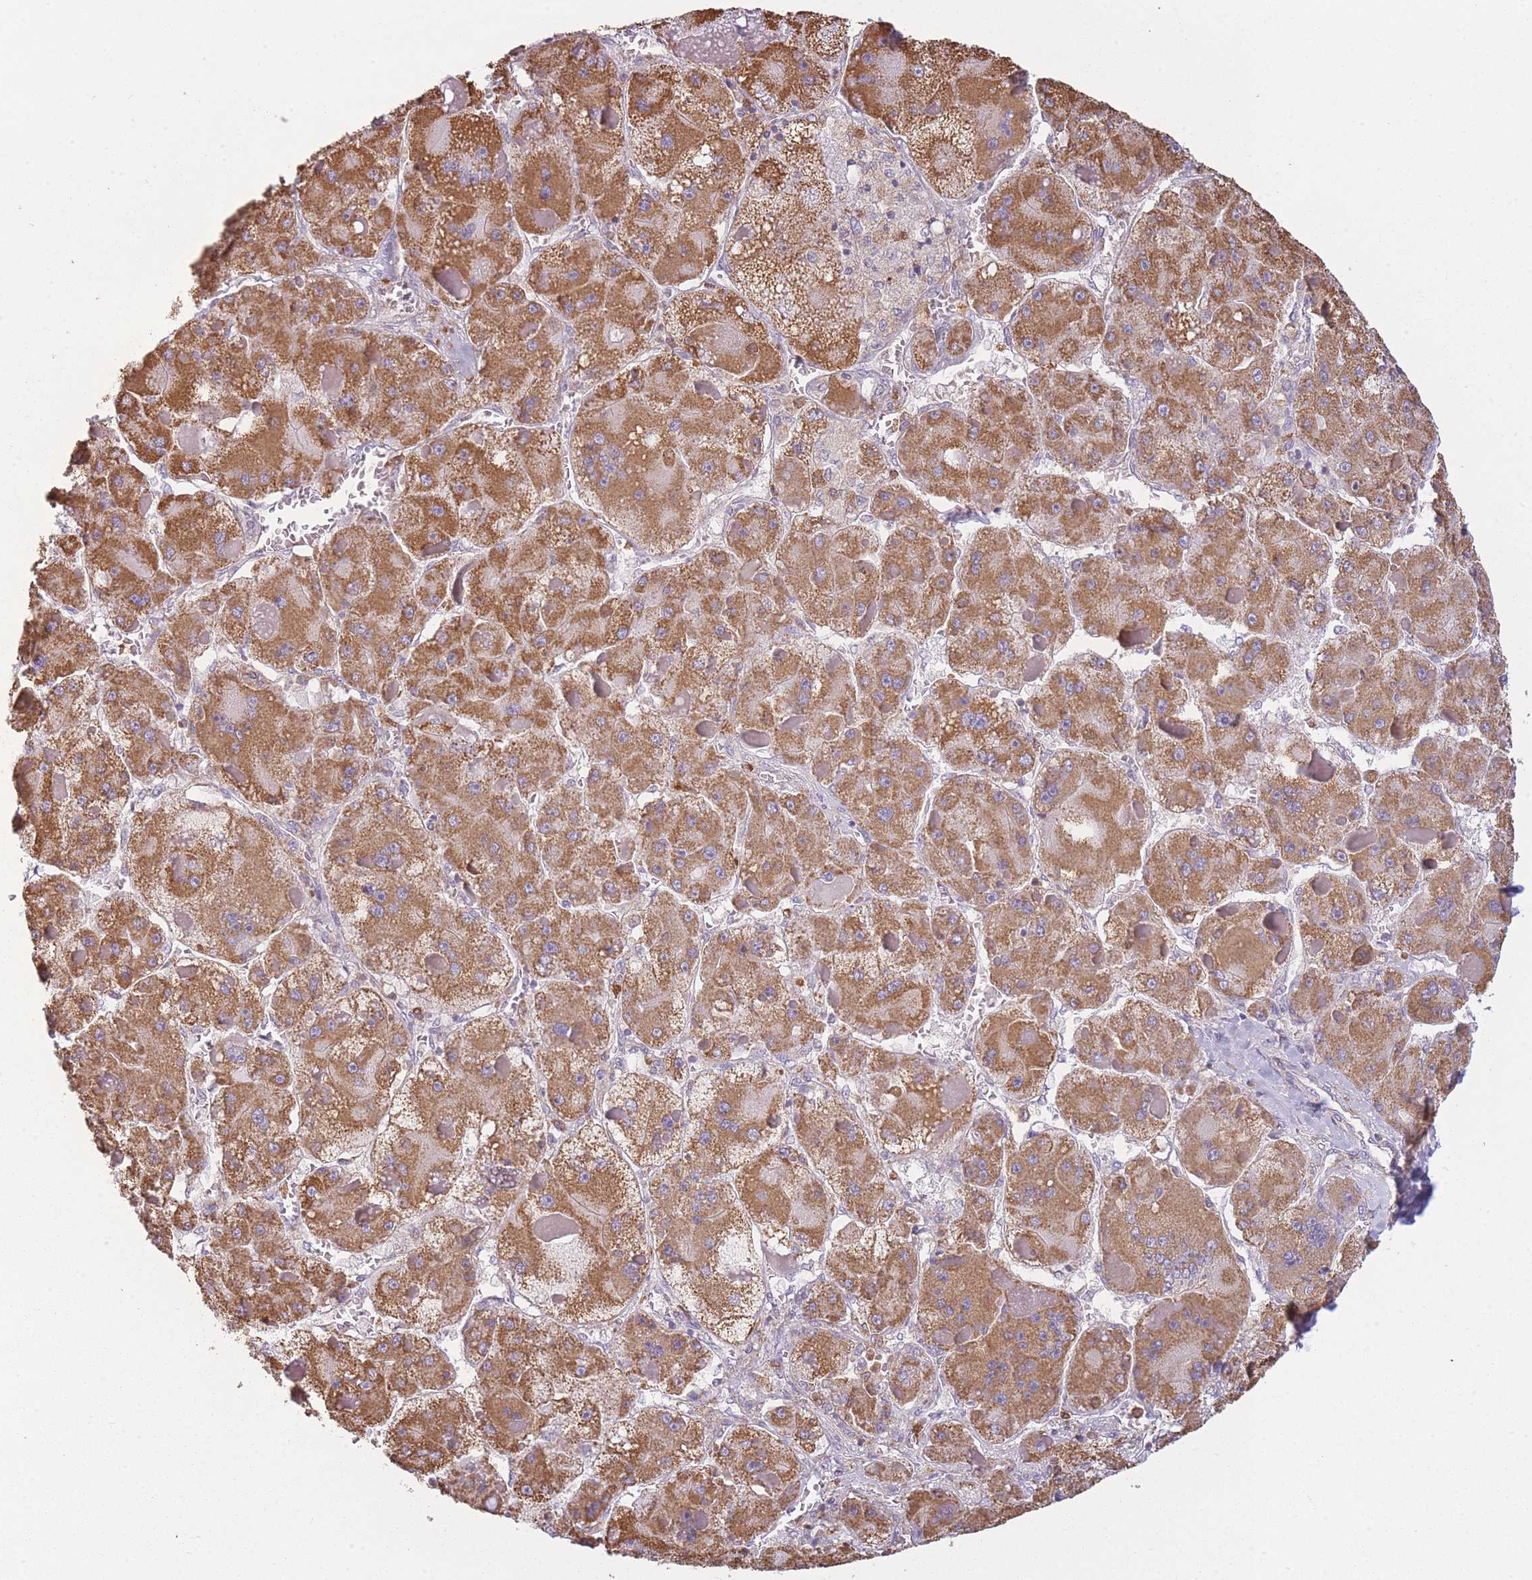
{"staining": {"intensity": "moderate", "quantity": ">75%", "location": "cytoplasmic/membranous"}, "tissue": "liver cancer", "cell_type": "Tumor cells", "image_type": "cancer", "snomed": [{"axis": "morphology", "description": "Carcinoma, Hepatocellular, NOS"}, {"axis": "topography", "description": "Liver"}], "caption": "The image reveals immunohistochemical staining of liver cancer. There is moderate cytoplasmic/membranous positivity is appreciated in about >75% of tumor cells.", "gene": "PRAM1", "patient": {"sex": "female", "age": 73}}